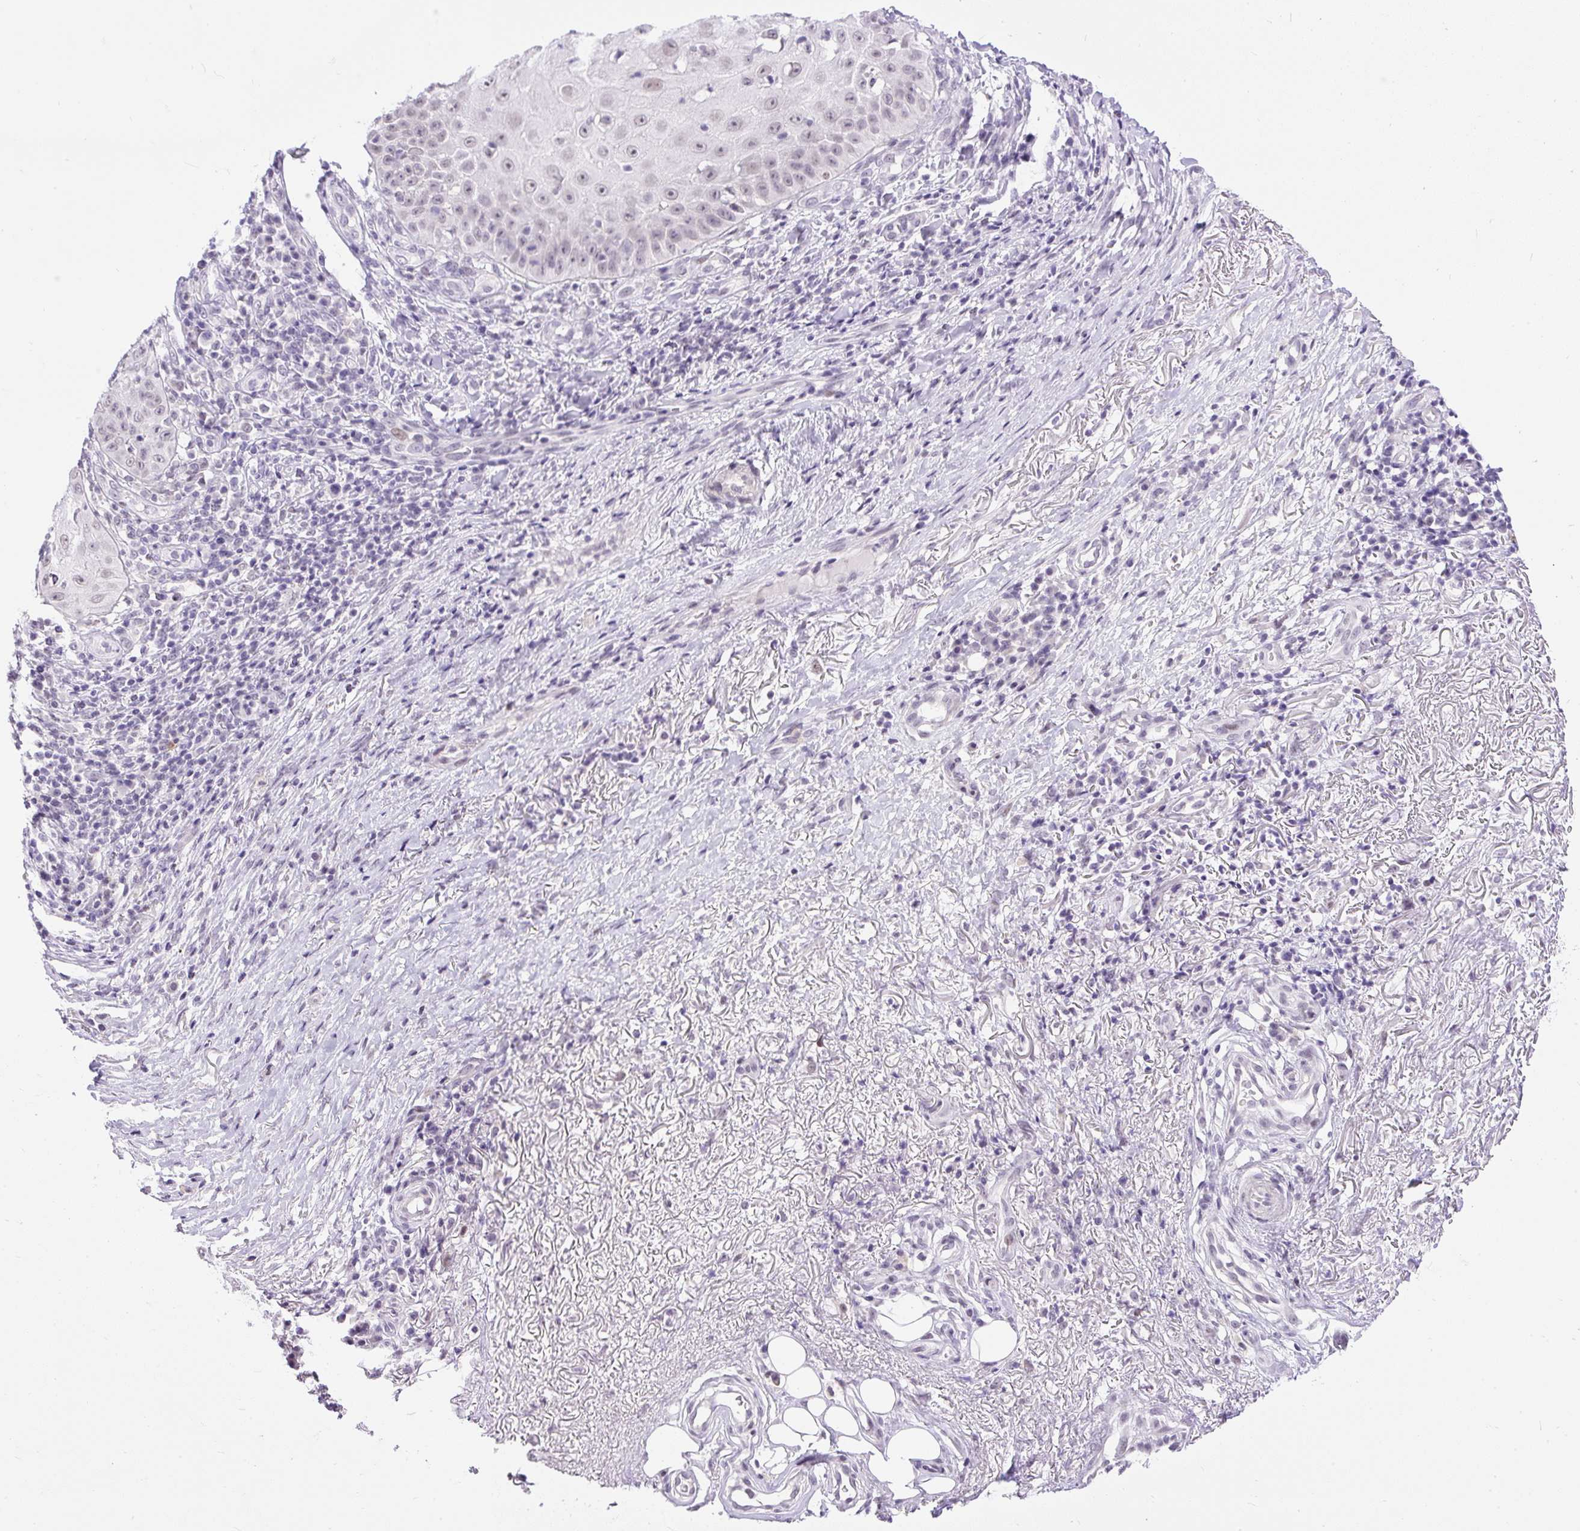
{"staining": {"intensity": "weak", "quantity": "25%-75%", "location": "nuclear"}, "tissue": "skin cancer", "cell_type": "Tumor cells", "image_type": "cancer", "snomed": [{"axis": "morphology", "description": "Squamous cell carcinoma, NOS"}, {"axis": "topography", "description": "Skin"}], "caption": "A low amount of weak nuclear positivity is present in approximately 25%-75% of tumor cells in skin cancer (squamous cell carcinoma) tissue.", "gene": "WNT10B", "patient": {"sex": "male", "age": 70}}